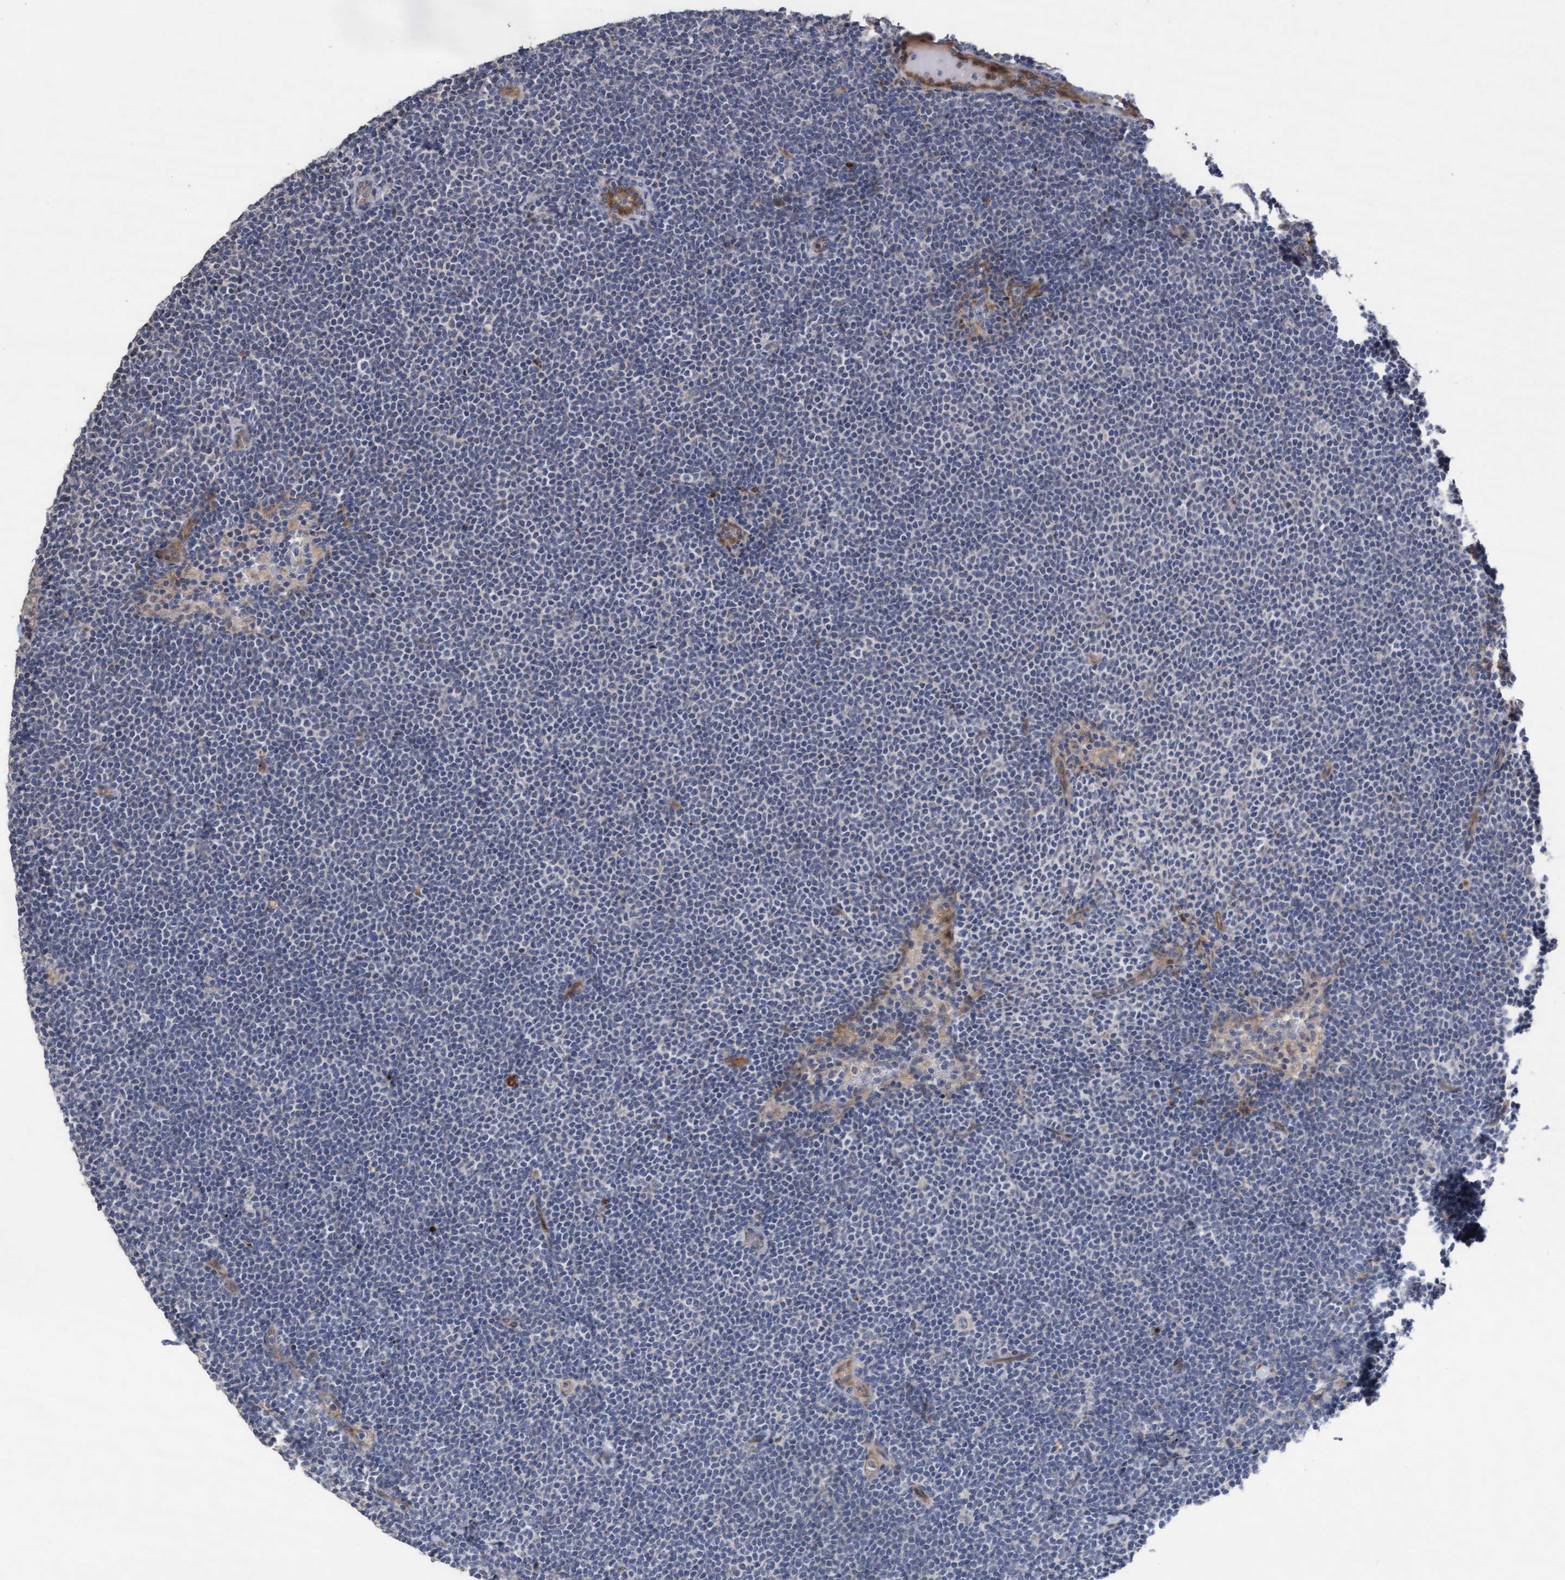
{"staining": {"intensity": "negative", "quantity": "none", "location": "none"}, "tissue": "lymphoma", "cell_type": "Tumor cells", "image_type": "cancer", "snomed": [{"axis": "morphology", "description": "Malignant lymphoma, non-Hodgkin's type, Low grade"}, {"axis": "topography", "description": "Lymph node"}], "caption": "Protein analysis of lymphoma displays no significant expression in tumor cells.", "gene": "KRT24", "patient": {"sex": "female", "age": 53}}